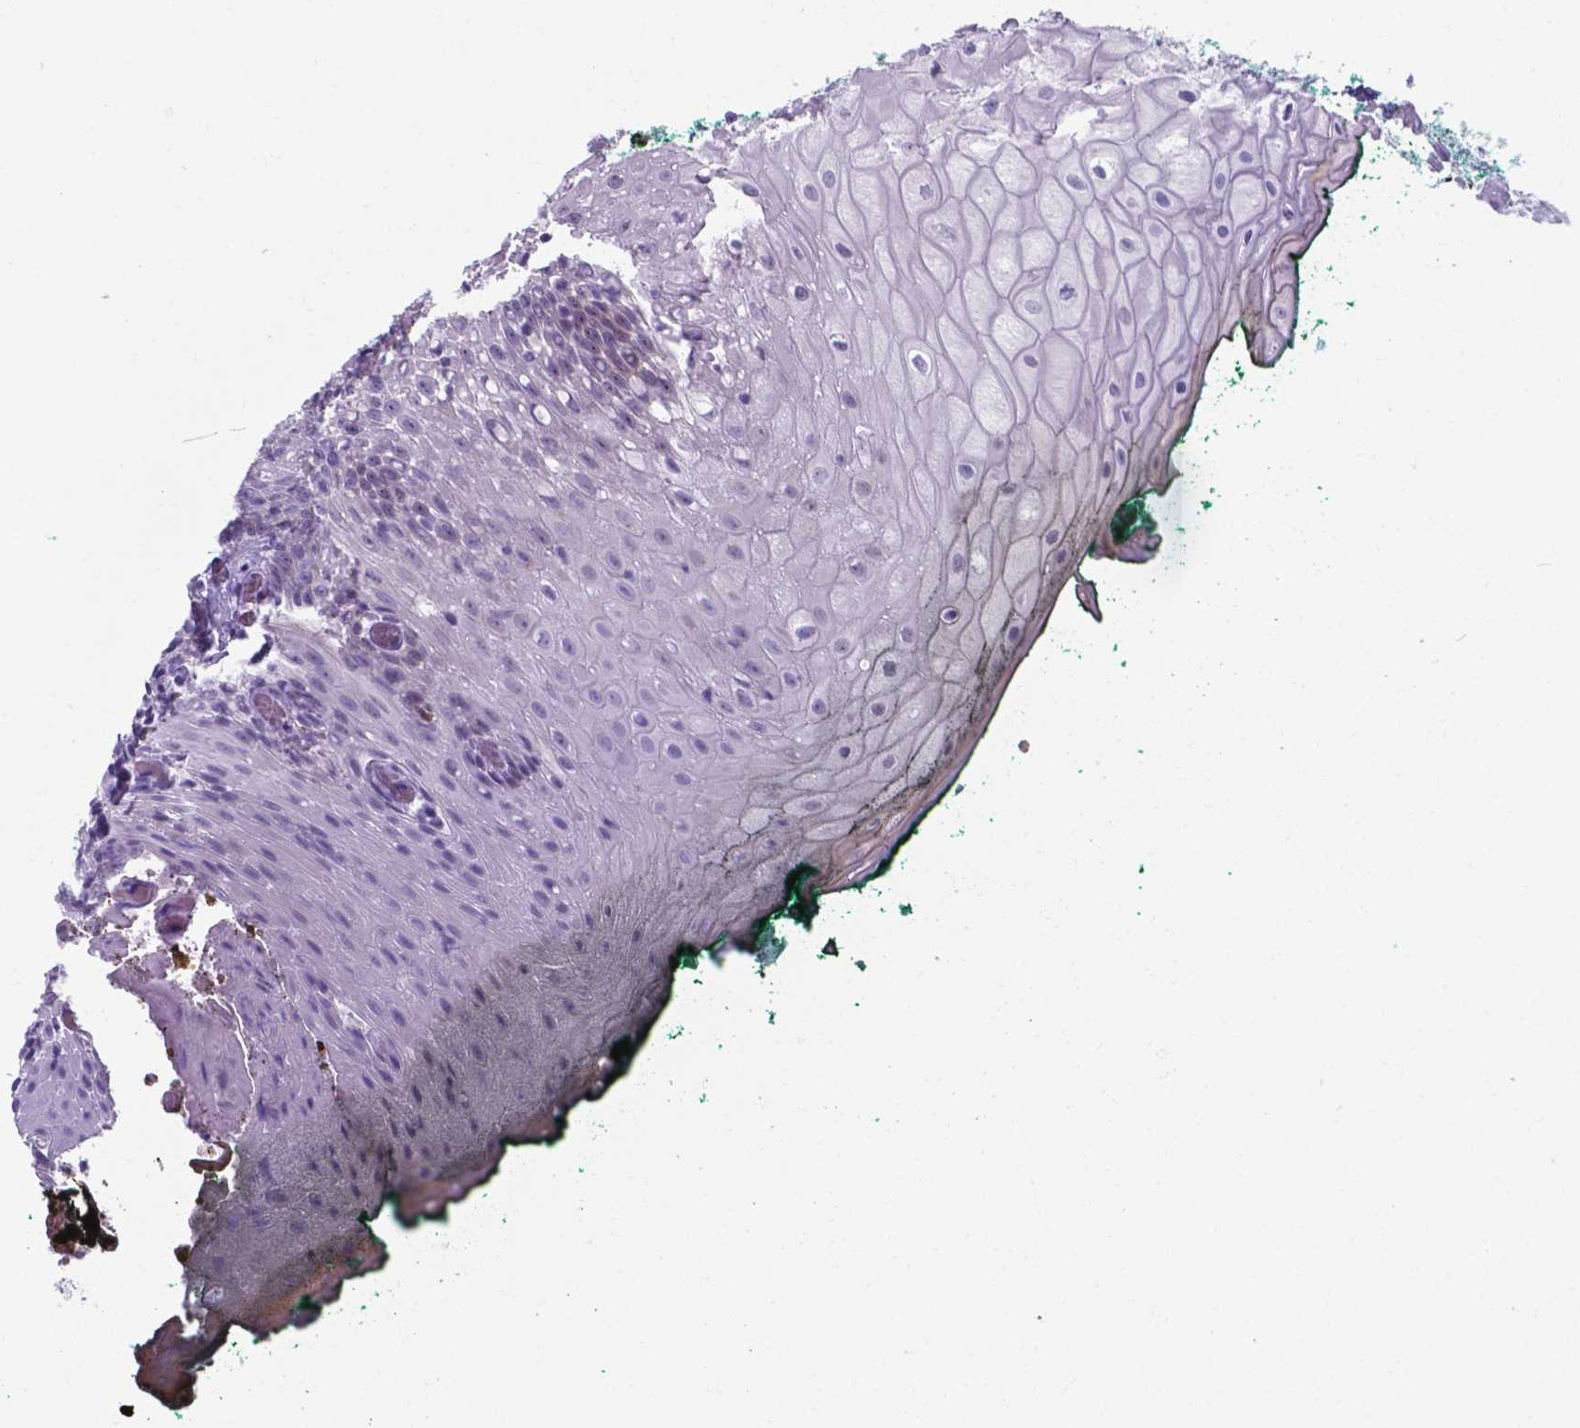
{"staining": {"intensity": "moderate", "quantity": "<25%", "location": "cytoplasmic/membranous"}, "tissue": "oral mucosa", "cell_type": "Squamous epithelial cells", "image_type": "normal", "snomed": [{"axis": "morphology", "description": "Normal tissue, NOS"}, {"axis": "topography", "description": "Oral tissue"}, {"axis": "topography", "description": "Head-Neck"}], "caption": "Immunohistochemical staining of benign oral mucosa exhibits <25% levels of moderate cytoplasmic/membranous protein positivity in approximately <25% of squamous epithelial cells.", "gene": "AP5B1", "patient": {"sex": "female", "age": 68}}